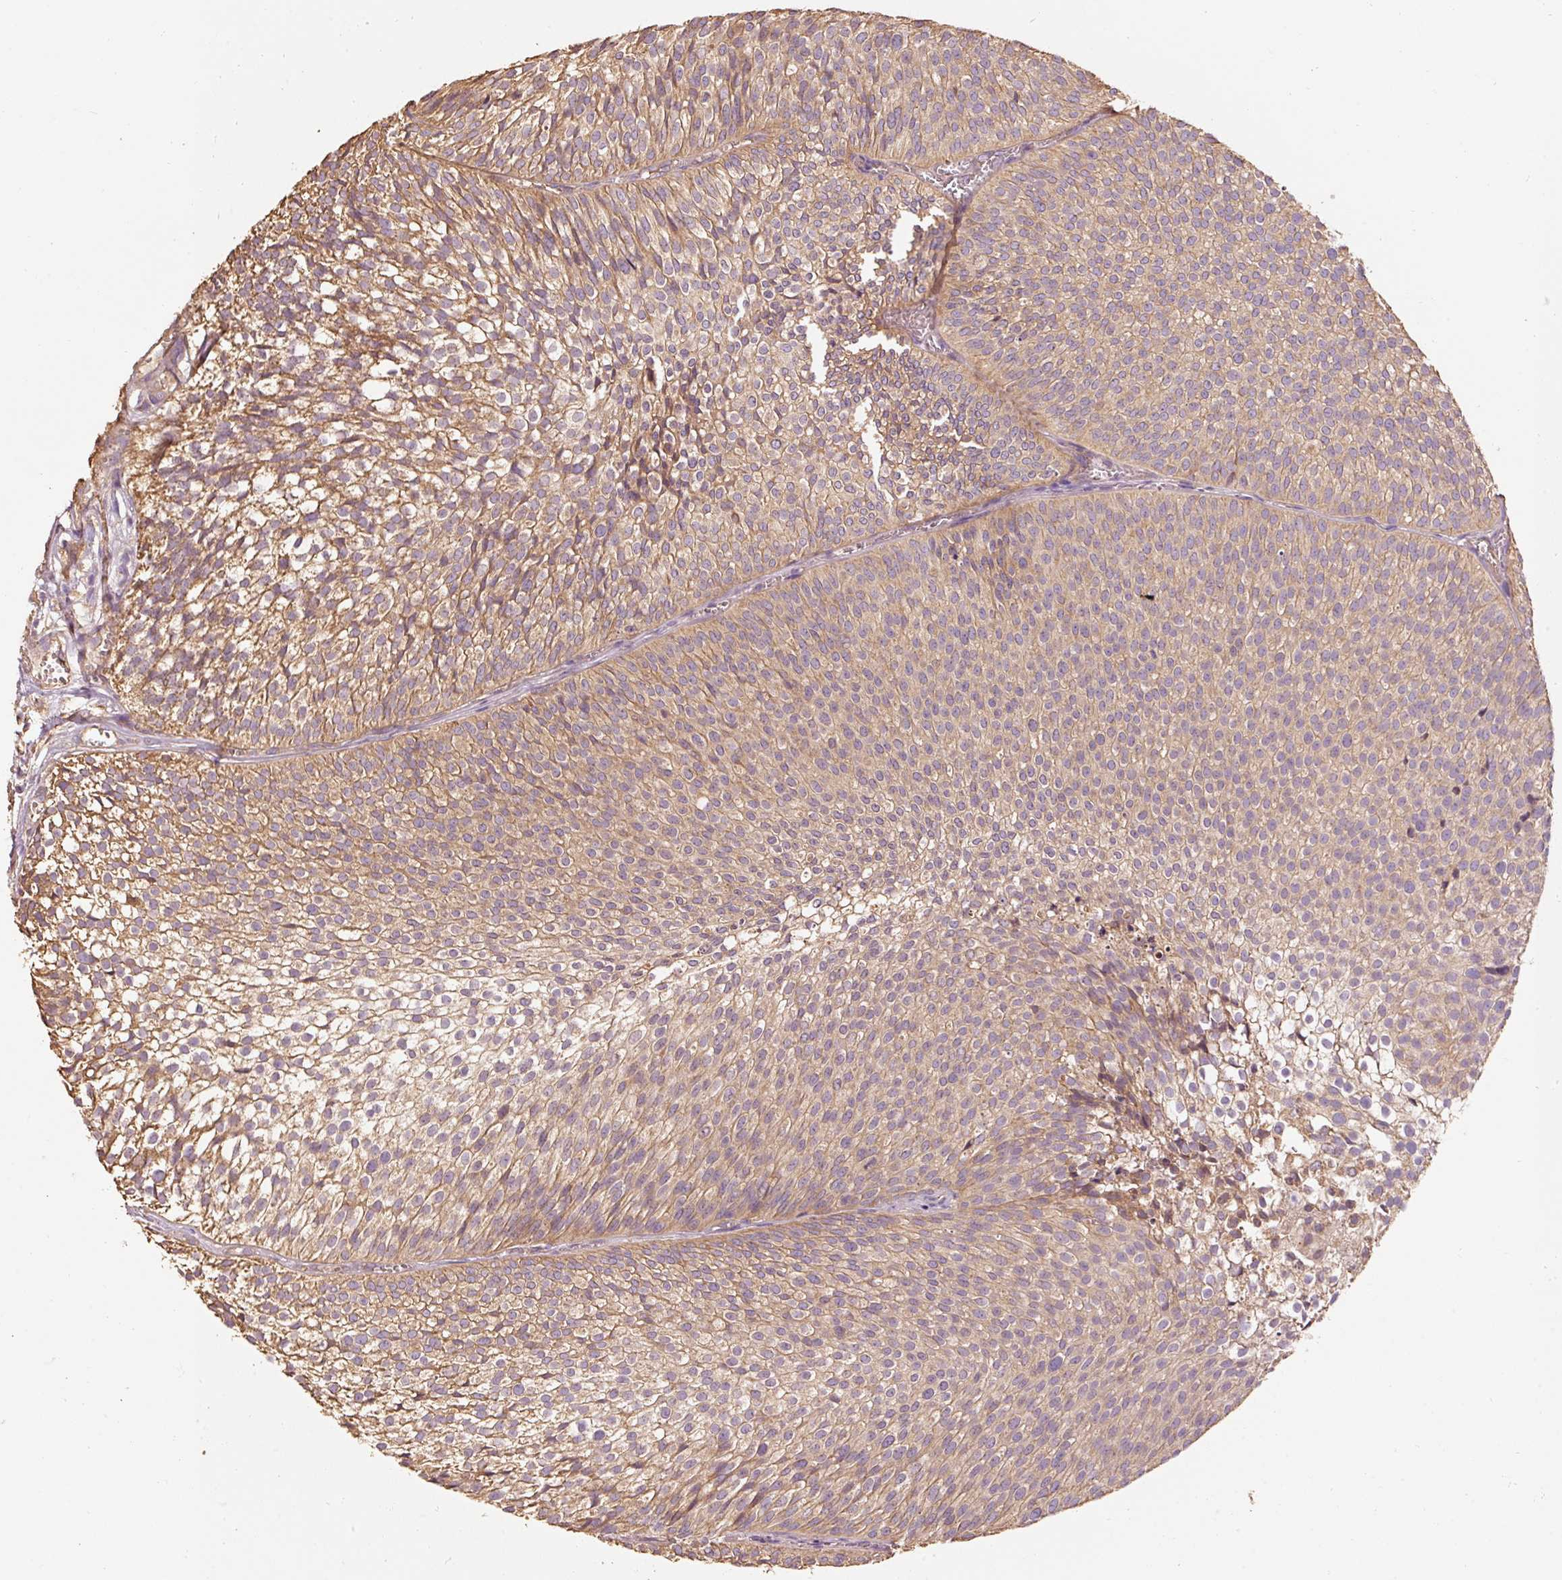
{"staining": {"intensity": "moderate", "quantity": ">75%", "location": "cytoplasmic/membranous"}, "tissue": "urothelial cancer", "cell_type": "Tumor cells", "image_type": "cancer", "snomed": [{"axis": "morphology", "description": "Urothelial carcinoma, Low grade"}, {"axis": "topography", "description": "Urinary bladder"}], "caption": "This is an image of immunohistochemistry staining of urothelial carcinoma (low-grade), which shows moderate staining in the cytoplasmic/membranous of tumor cells.", "gene": "EFHC1", "patient": {"sex": "male", "age": 91}}